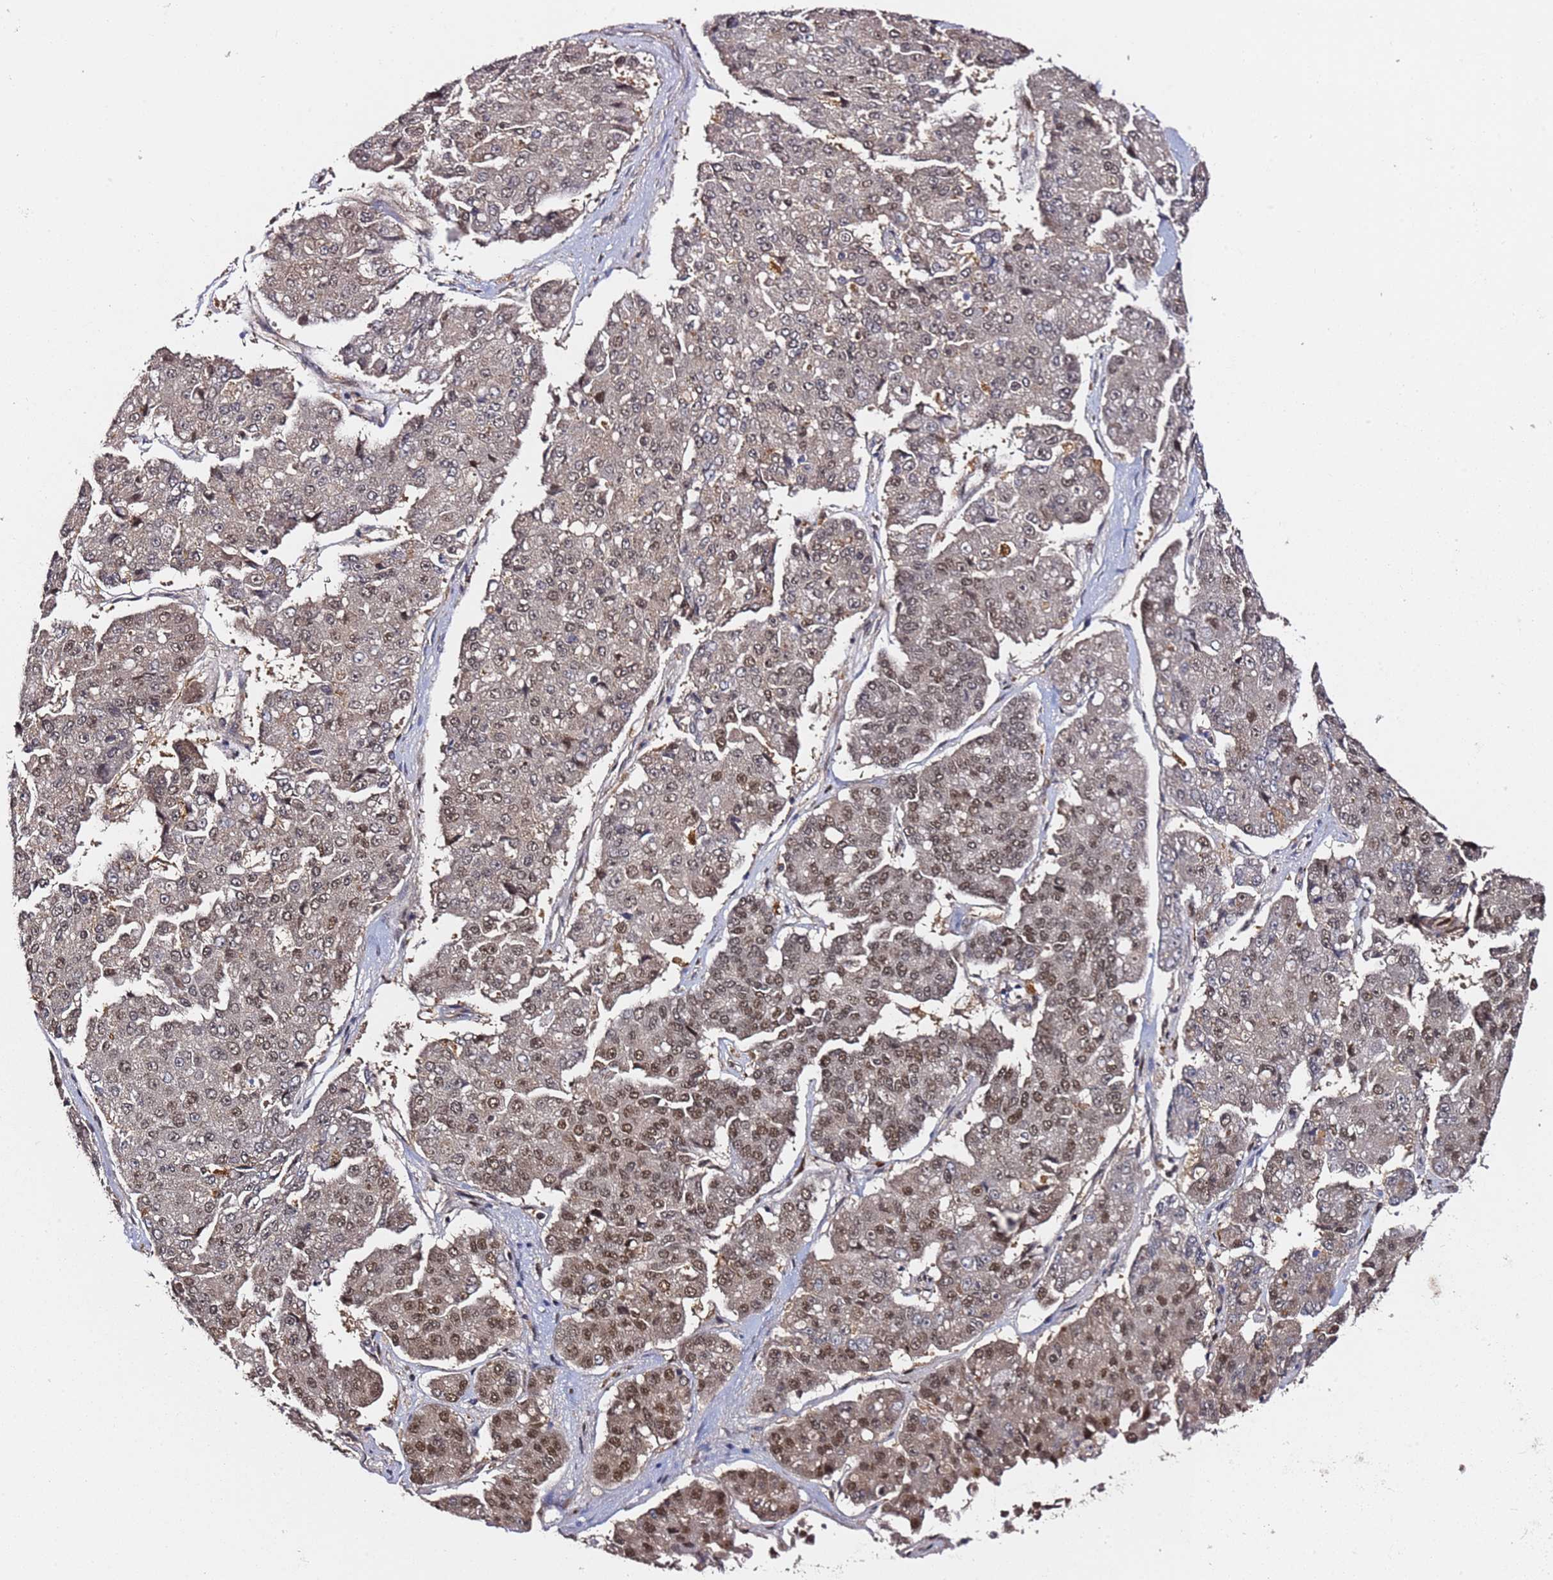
{"staining": {"intensity": "moderate", "quantity": ">75%", "location": "nuclear"}, "tissue": "pancreatic cancer", "cell_type": "Tumor cells", "image_type": "cancer", "snomed": [{"axis": "morphology", "description": "Adenocarcinoma, NOS"}, {"axis": "topography", "description": "Pancreas"}], "caption": "Human adenocarcinoma (pancreatic) stained with a brown dye shows moderate nuclear positive expression in approximately >75% of tumor cells.", "gene": "RGS18", "patient": {"sex": "male", "age": 50}}